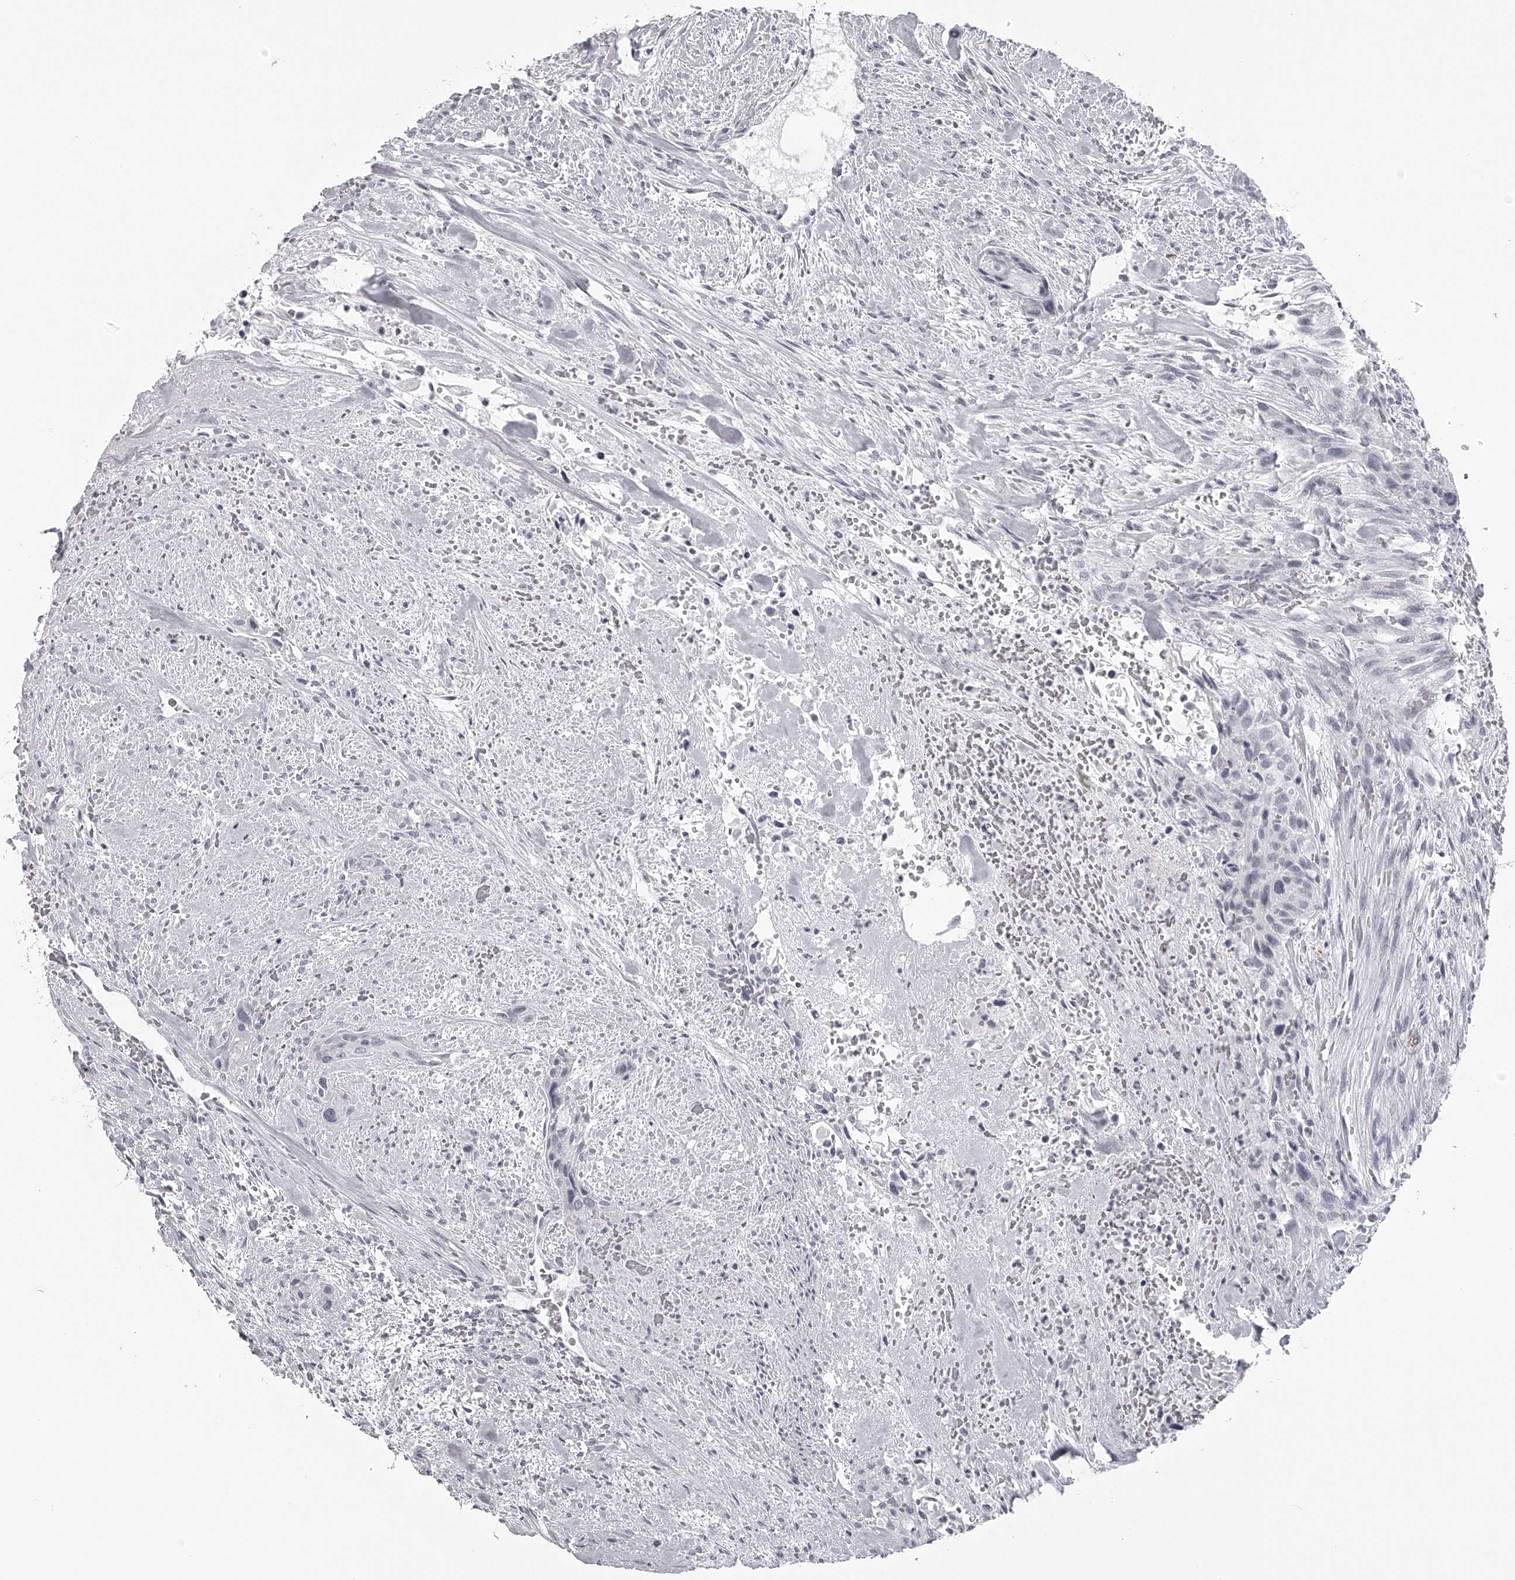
{"staining": {"intensity": "negative", "quantity": "none", "location": "none"}, "tissue": "urothelial cancer", "cell_type": "Tumor cells", "image_type": "cancer", "snomed": [{"axis": "morphology", "description": "Urothelial carcinoma, High grade"}, {"axis": "topography", "description": "Urinary bladder"}], "caption": "Tumor cells show no significant protein expression in high-grade urothelial carcinoma. (Brightfield microscopy of DAB IHC at high magnification).", "gene": "SEC11C", "patient": {"sex": "male", "age": 35}}